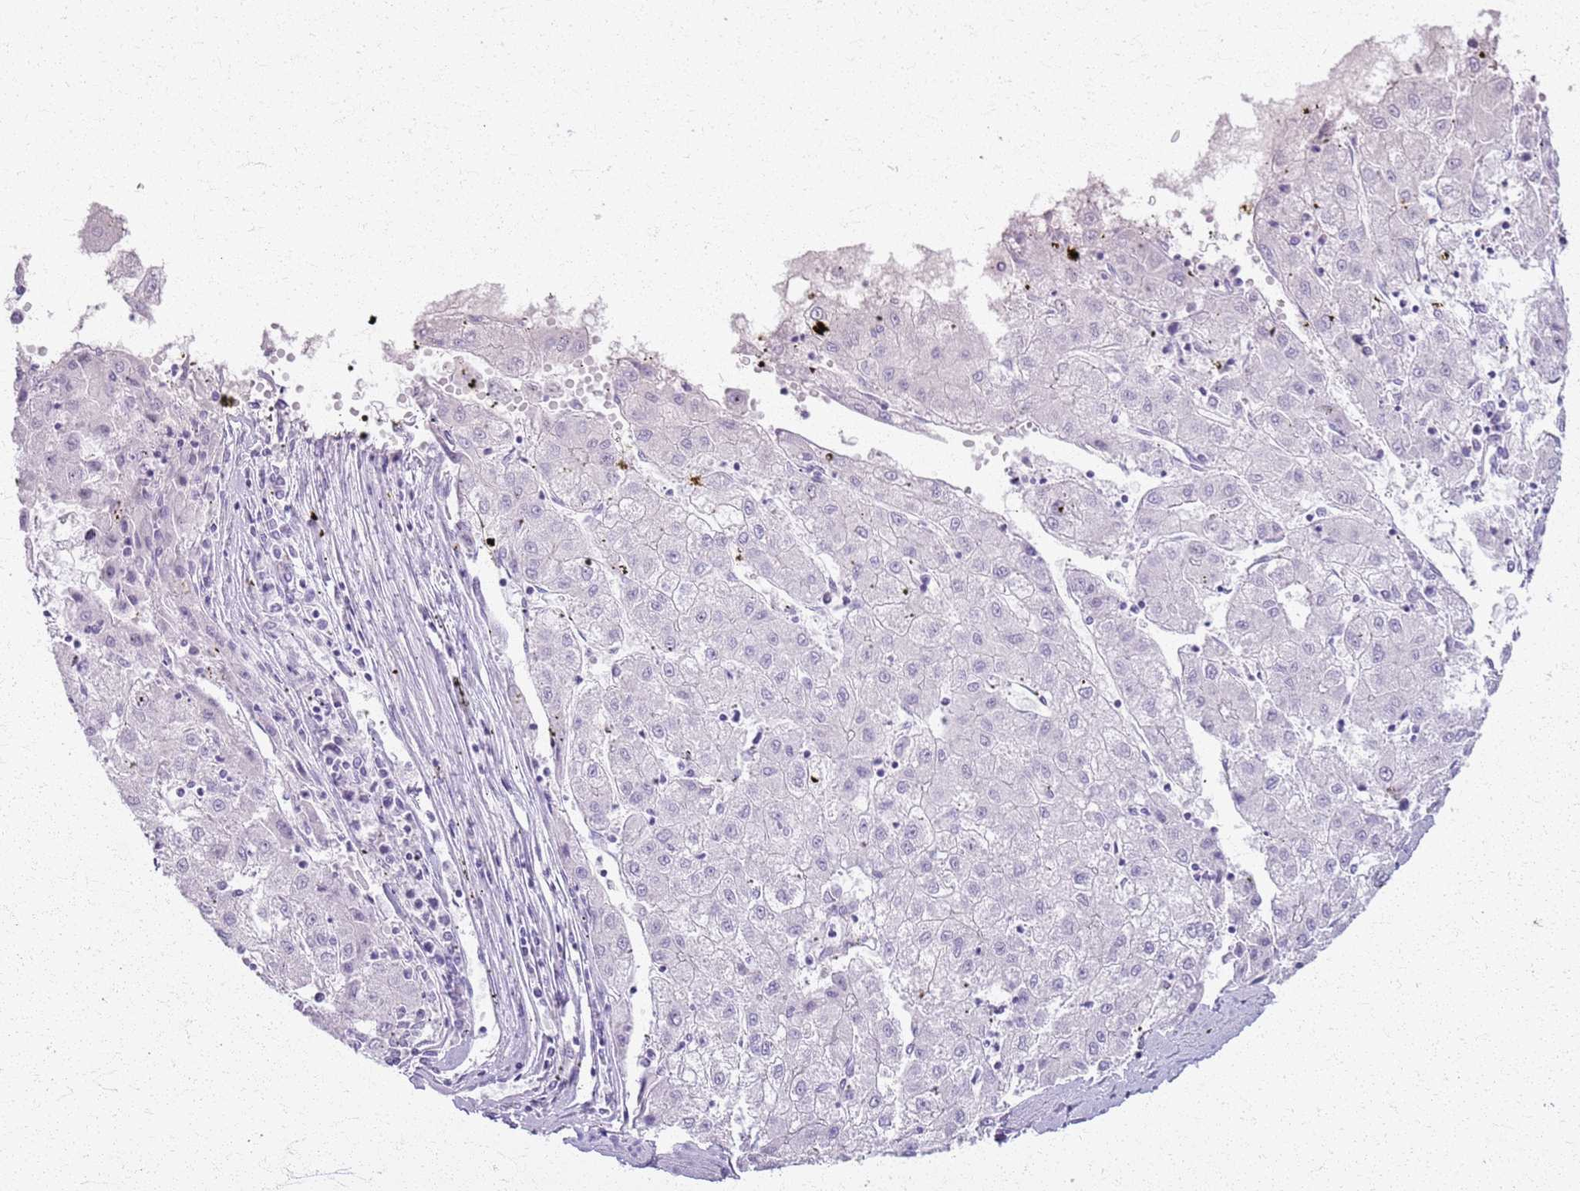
{"staining": {"intensity": "negative", "quantity": "none", "location": "none"}, "tissue": "liver cancer", "cell_type": "Tumor cells", "image_type": "cancer", "snomed": [{"axis": "morphology", "description": "Carcinoma, Hepatocellular, NOS"}, {"axis": "topography", "description": "Liver"}], "caption": "This photomicrograph is of liver cancer stained with immunohistochemistry (IHC) to label a protein in brown with the nuclei are counter-stained blue. There is no expression in tumor cells. (IHC, brightfield microscopy, high magnification).", "gene": "CSRP3", "patient": {"sex": "male", "age": 72}}